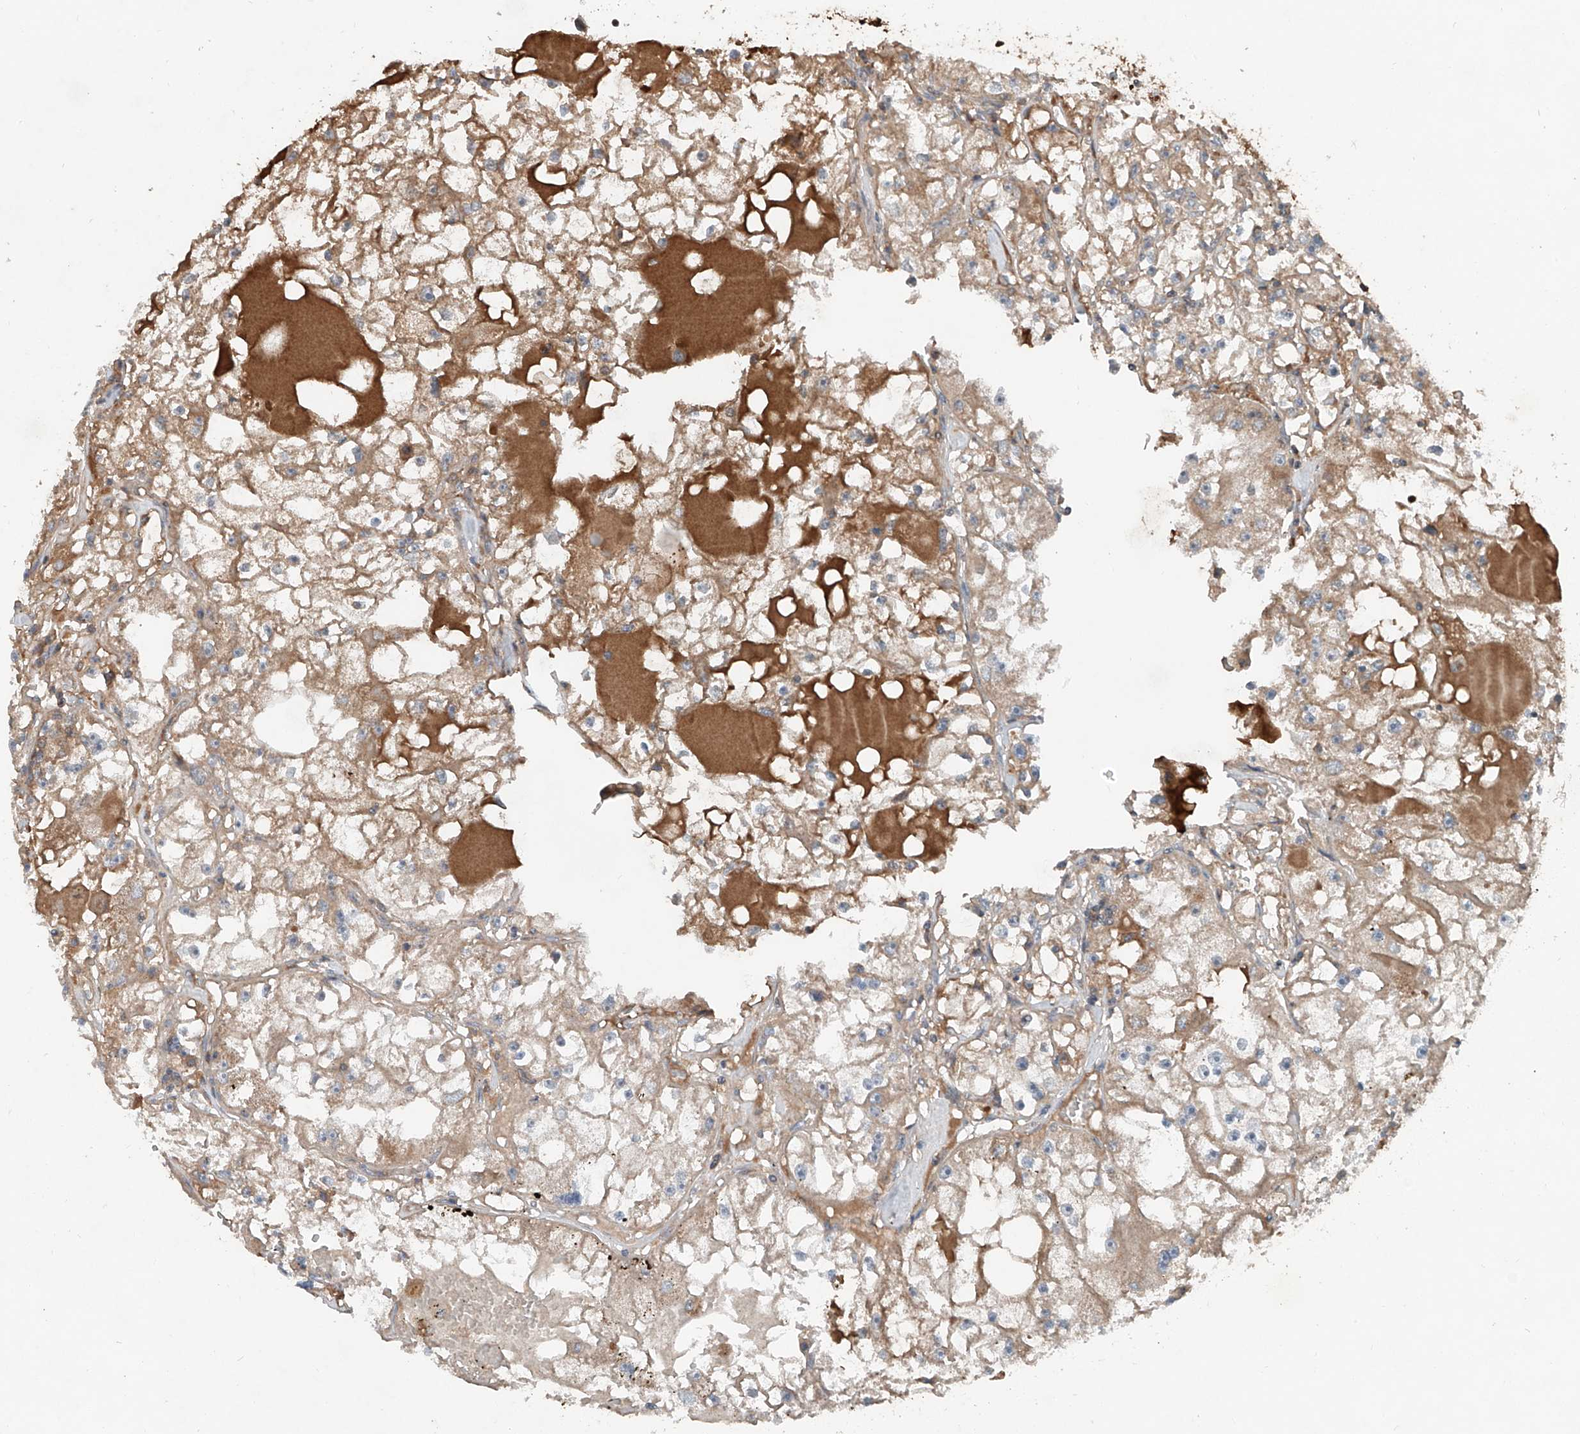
{"staining": {"intensity": "weak", "quantity": ">75%", "location": "cytoplasmic/membranous"}, "tissue": "renal cancer", "cell_type": "Tumor cells", "image_type": "cancer", "snomed": [{"axis": "morphology", "description": "Adenocarcinoma, NOS"}, {"axis": "topography", "description": "Kidney"}], "caption": "Renal adenocarcinoma stained with a protein marker reveals weak staining in tumor cells.", "gene": "ADAM23", "patient": {"sex": "male", "age": 56}}